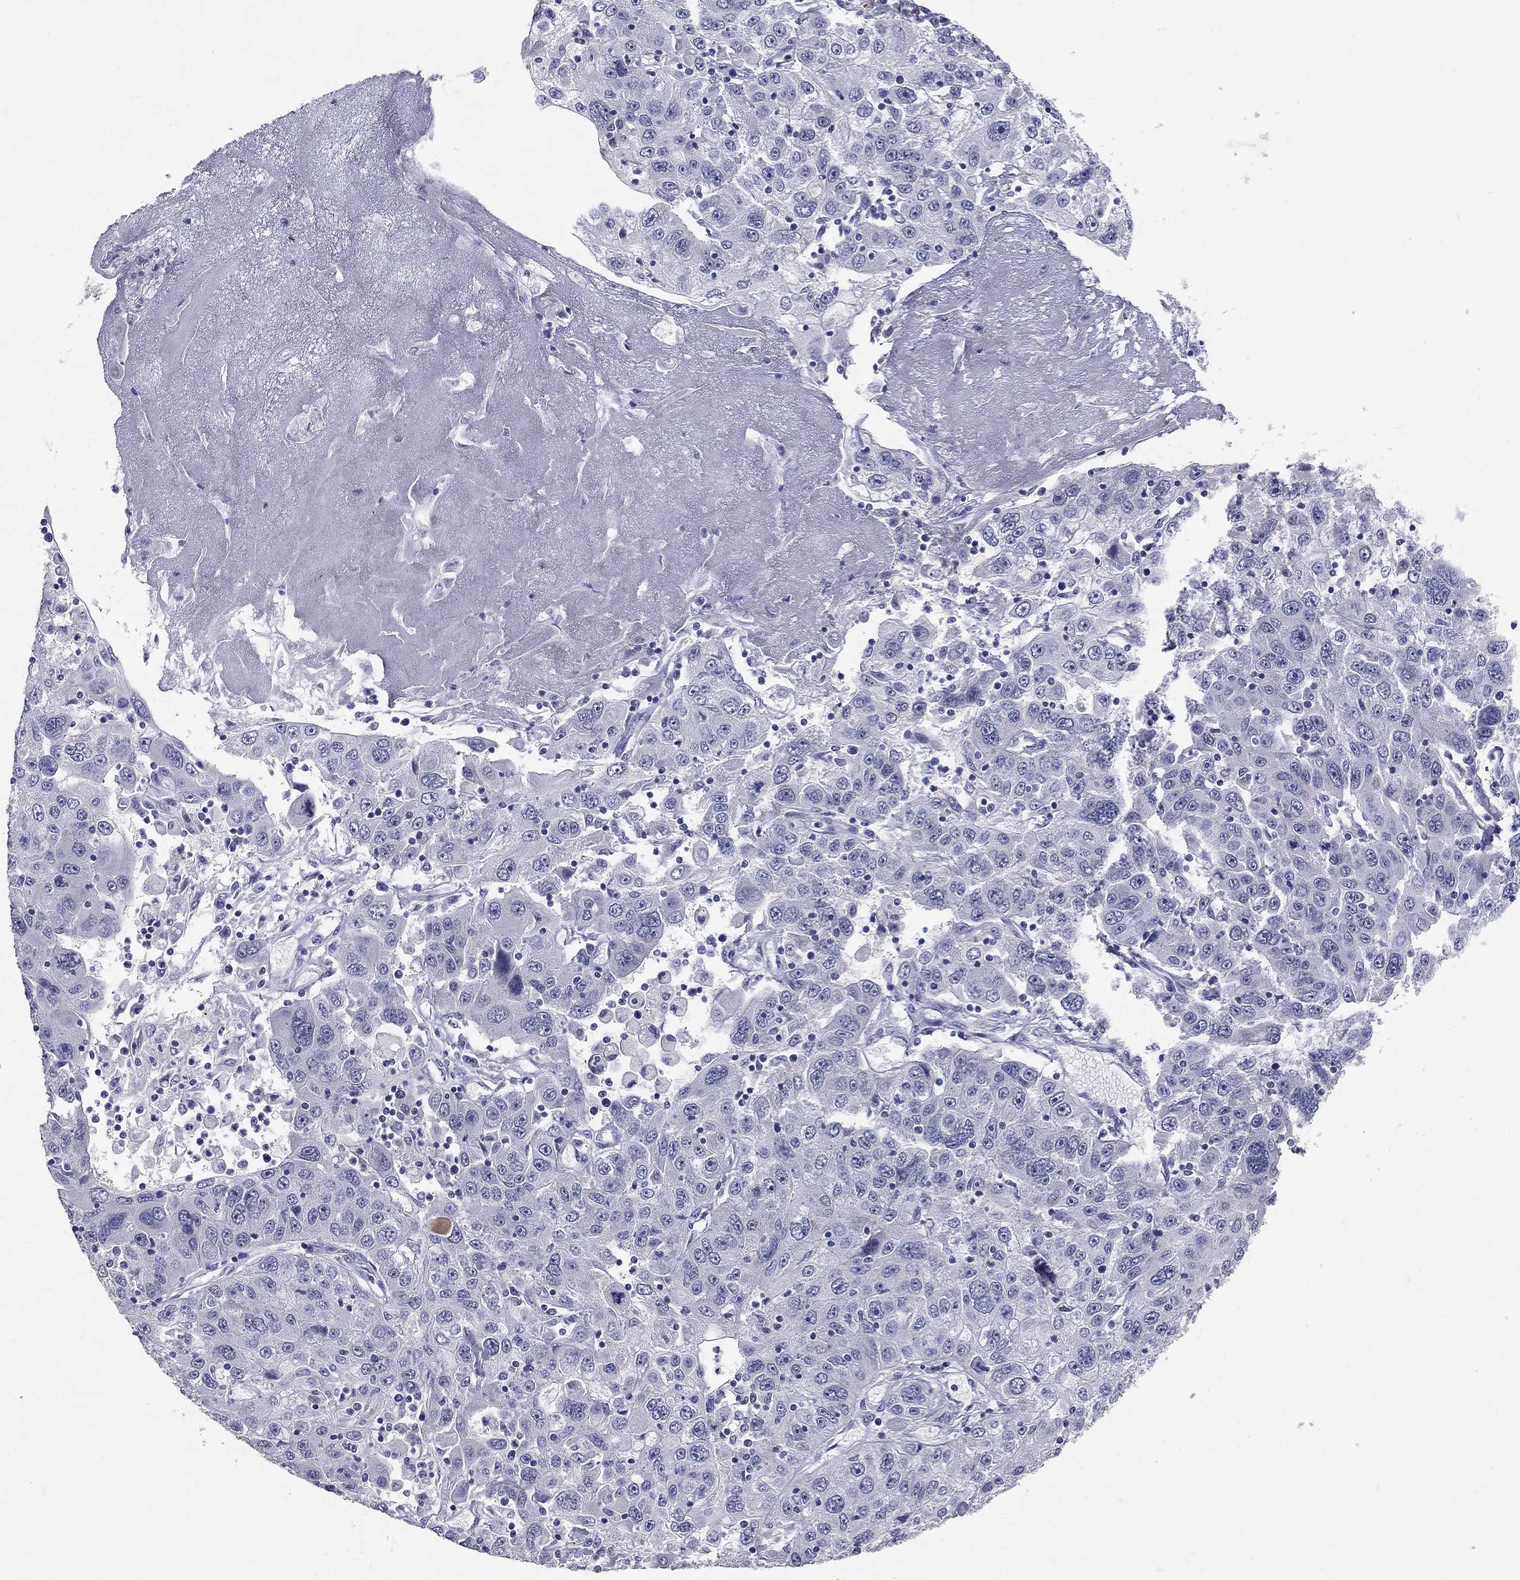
{"staining": {"intensity": "negative", "quantity": "none", "location": "none"}, "tissue": "stomach cancer", "cell_type": "Tumor cells", "image_type": "cancer", "snomed": [{"axis": "morphology", "description": "Adenocarcinoma, NOS"}, {"axis": "topography", "description": "Stomach"}], "caption": "Tumor cells are negative for brown protein staining in stomach adenocarcinoma.", "gene": "POMC", "patient": {"sex": "male", "age": 56}}